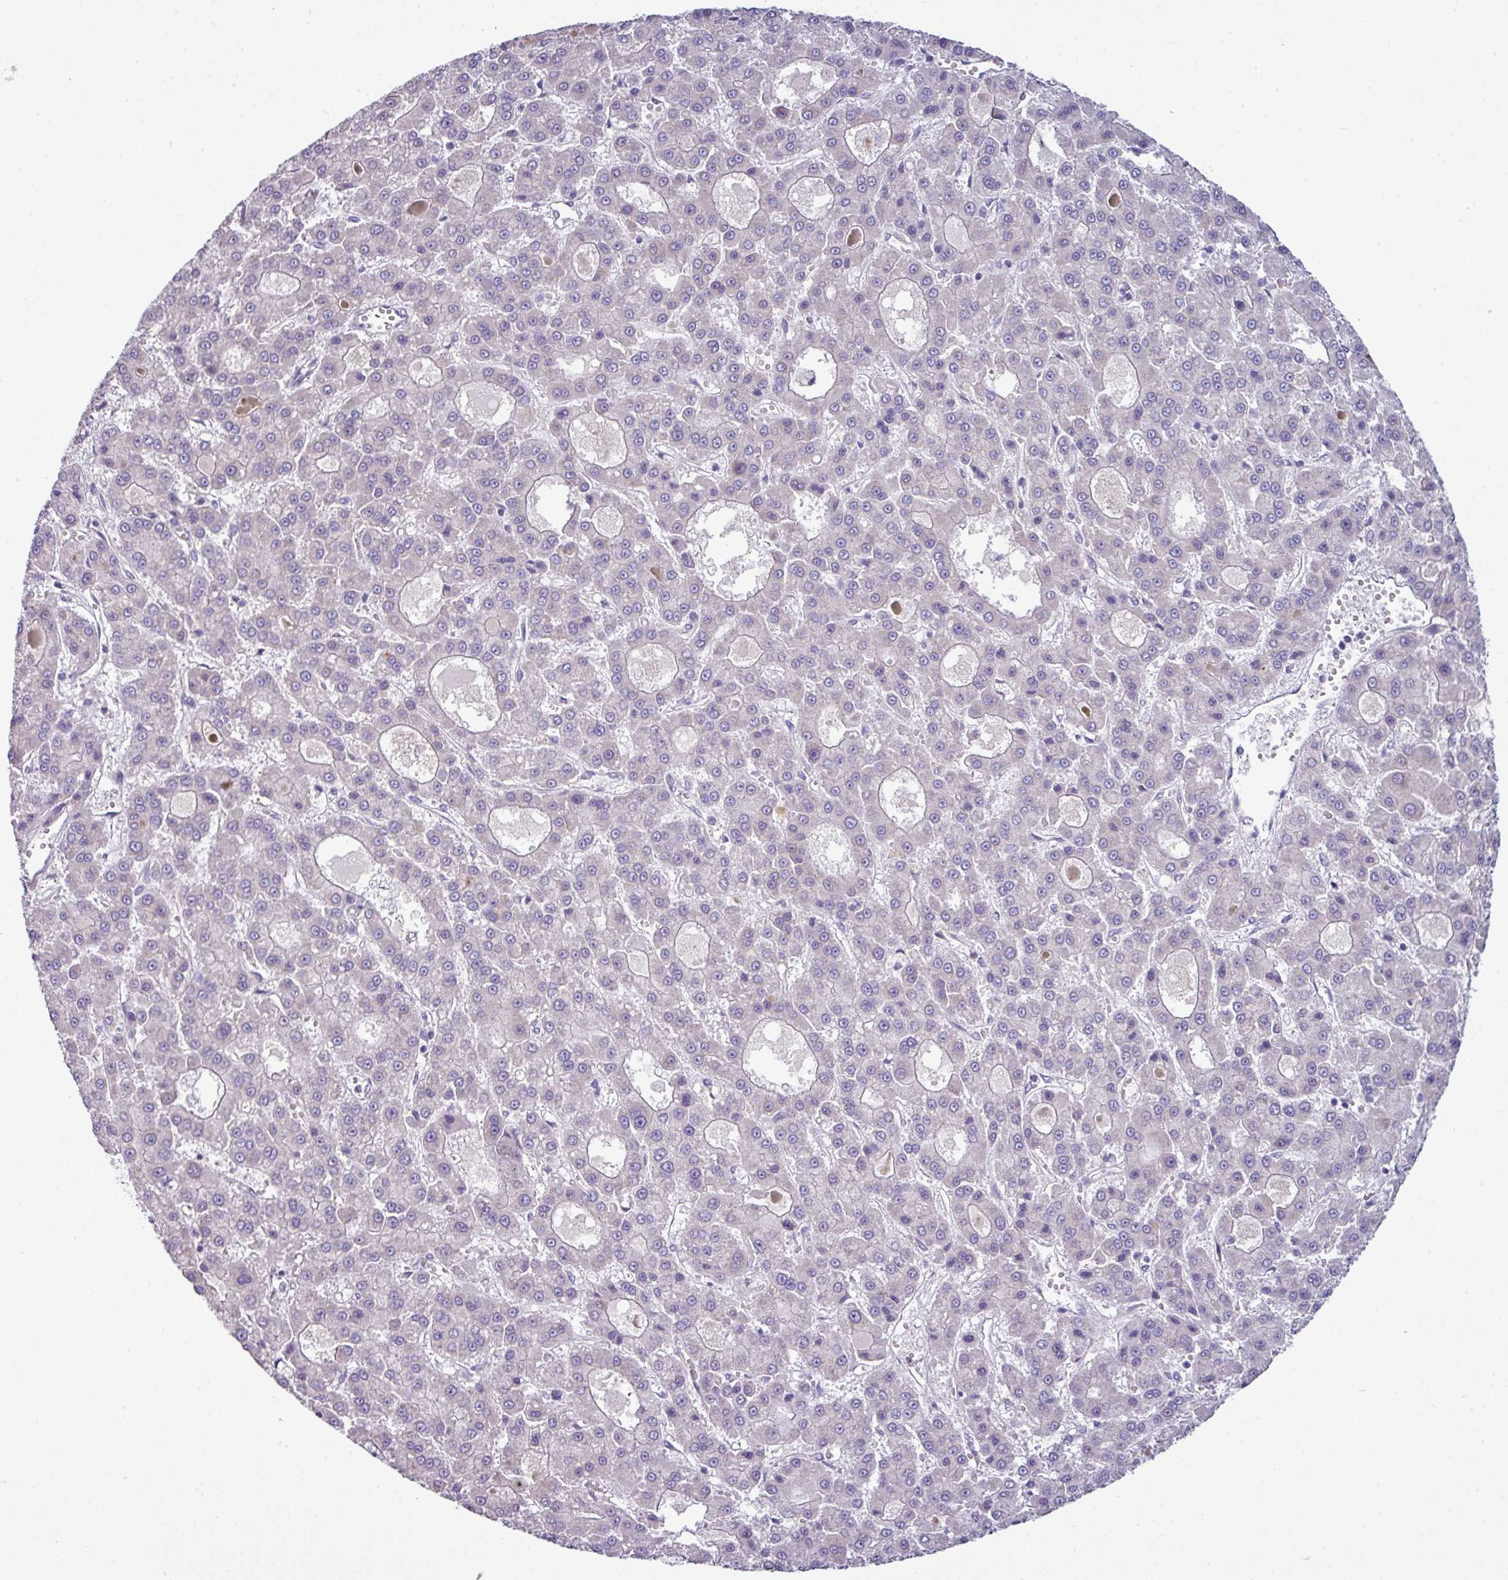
{"staining": {"intensity": "negative", "quantity": "none", "location": "none"}, "tissue": "liver cancer", "cell_type": "Tumor cells", "image_type": "cancer", "snomed": [{"axis": "morphology", "description": "Carcinoma, Hepatocellular, NOS"}, {"axis": "topography", "description": "Liver"}], "caption": "A photomicrograph of hepatocellular carcinoma (liver) stained for a protein reveals no brown staining in tumor cells.", "gene": "AGAP5", "patient": {"sex": "male", "age": 70}}